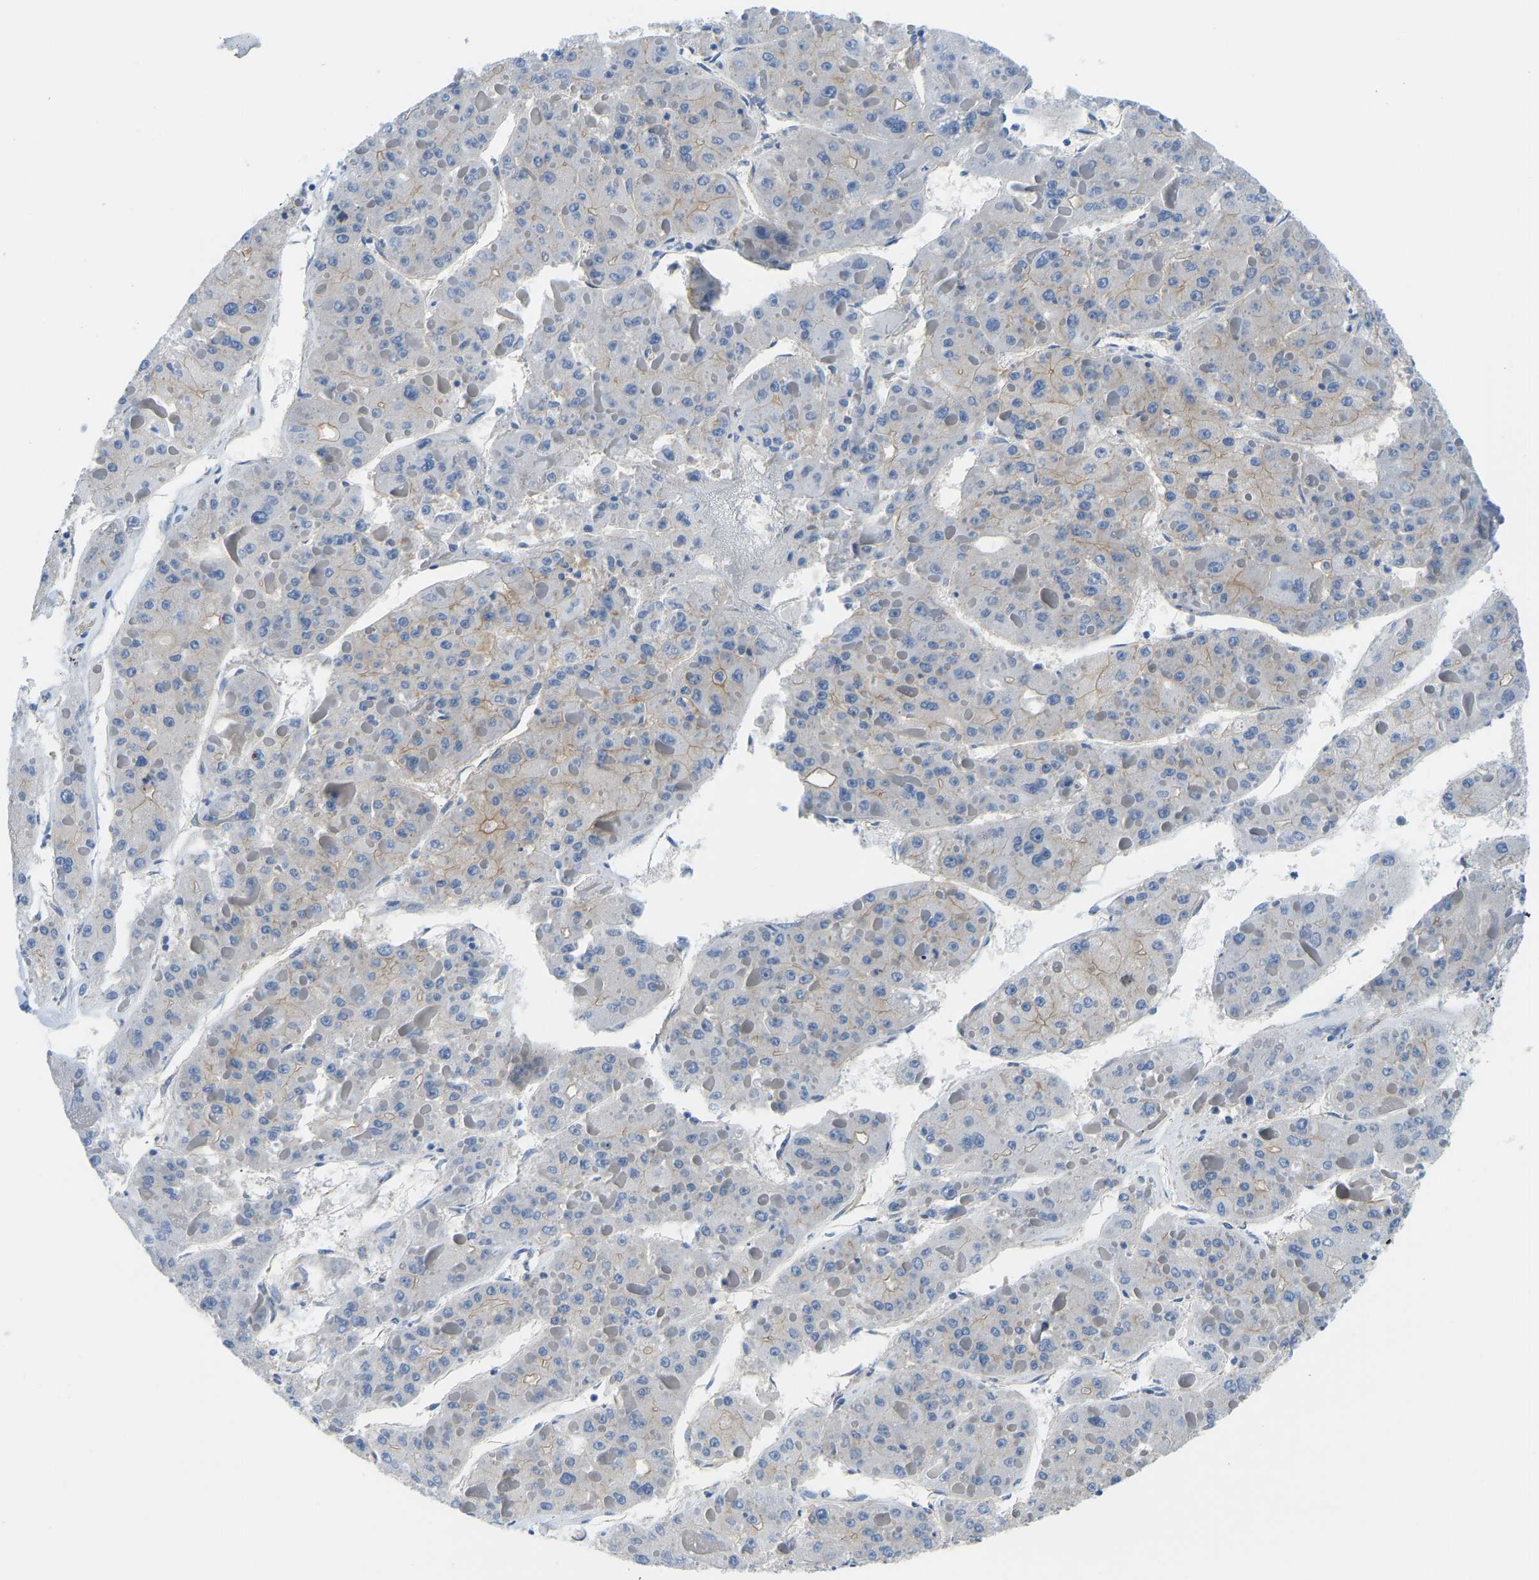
{"staining": {"intensity": "moderate", "quantity": "<25%", "location": "cytoplasmic/membranous"}, "tissue": "liver cancer", "cell_type": "Tumor cells", "image_type": "cancer", "snomed": [{"axis": "morphology", "description": "Carcinoma, Hepatocellular, NOS"}, {"axis": "topography", "description": "Liver"}], "caption": "A histopathology image of liver cancer (hepatocellular carcinoma) stained for a protein demonstrates moderate cytoplasmic/membranous brown staining in tumor cells.", "gene": "CHAD", "patient": {"sex": "female", "age": 73}}